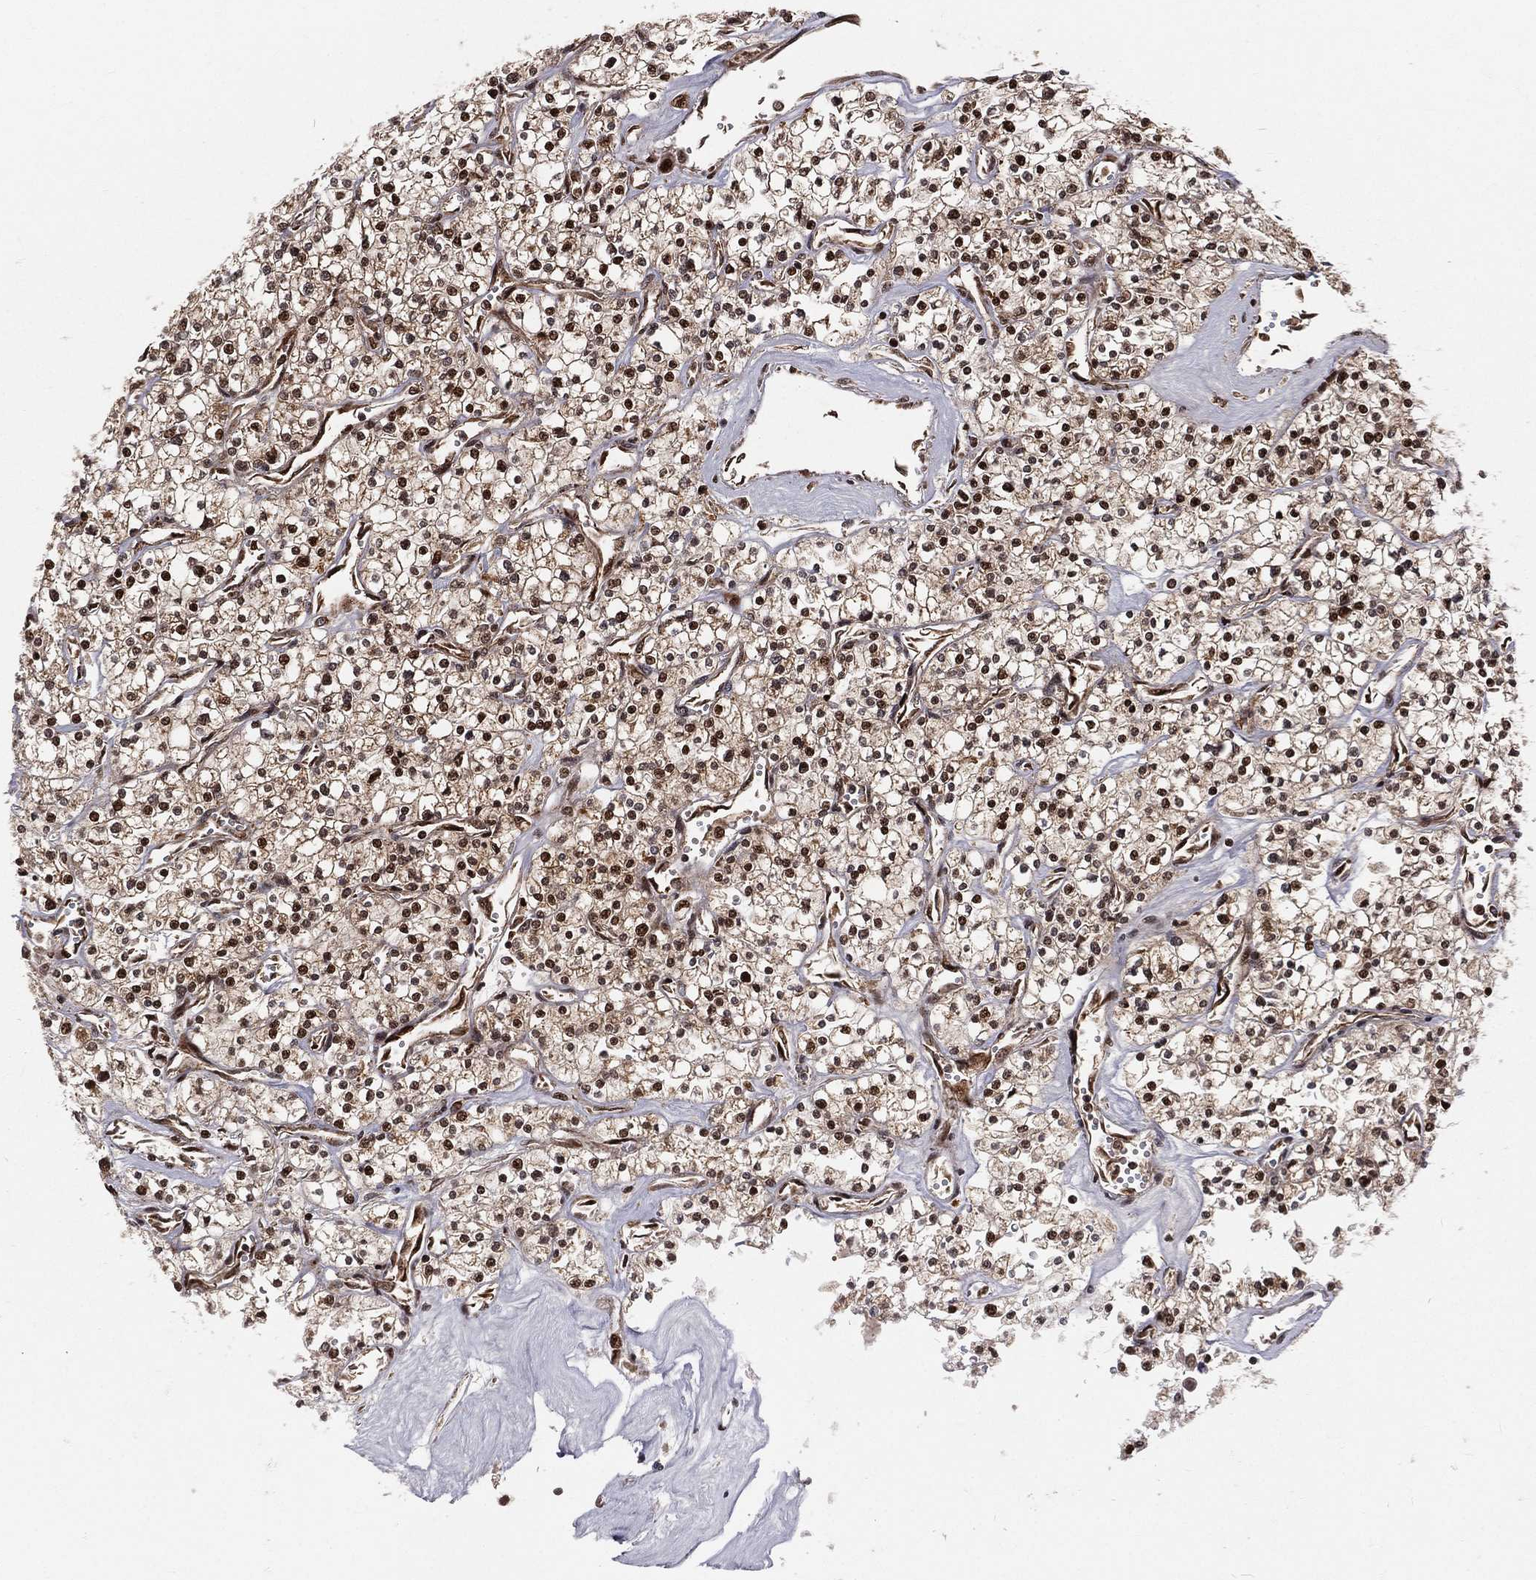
{"staining": {"intensity": "strong", "quantity": ">75%", "location": "cytoplasmic/membranous,nuclear"}, "tissue": "renal cancer", "cell_type": "Tumor cells", "image_type": "cancer", "snomed": [{"axis": "morphology", "description": "Adenocarcinoma, NOS"}, {"axis": "topography", "description": "Kidney"}], "caption": "DAB immunohistochemical staining of adenocarcinoma (renal) displays strong cytoplasmic/membranous and nuclear protein expression in about >75% of tumor cells.", "gene": "MDM2", "patient": {"sex": "male", "age": 80}}